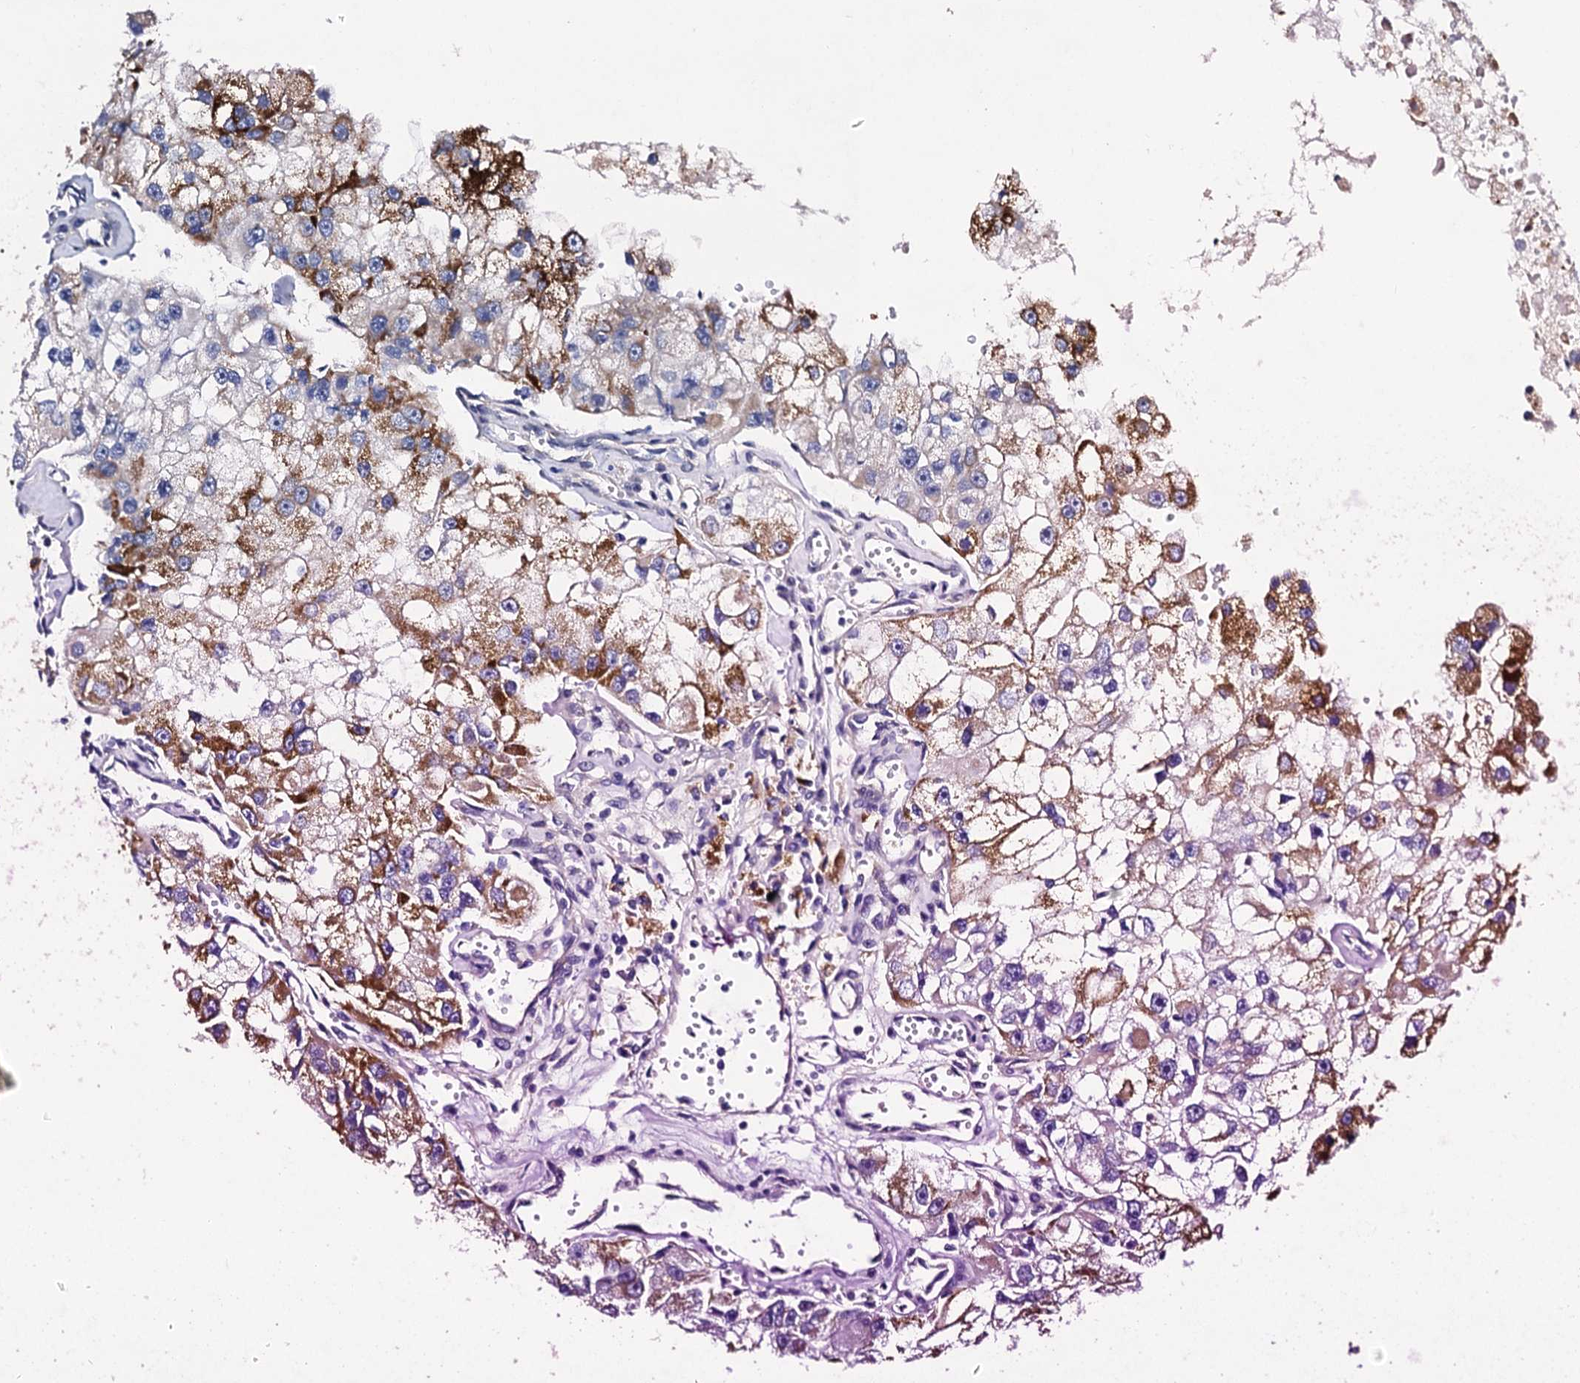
{"staining": {"intensity": "strong", "quantity": "25%-75%", "location": "cytoplasmic/membranous"}, "tissue": "renal cancer", "cell_type": "Tumor cells", "image_type": "cancer", "snomed": [{"axis": "morphology", "description": "Adenocarcinoma, NOS"}, {"axis": "topography", "description": "Kidney"}], "caption": "Renal cancer stained with a brown dye exhibits strong cytoplasmic/membranous positive positivity in about 25%-75% of tumor cells.", "gene": "KLHL32", "patient": {"sex": "male", "age": 63}}